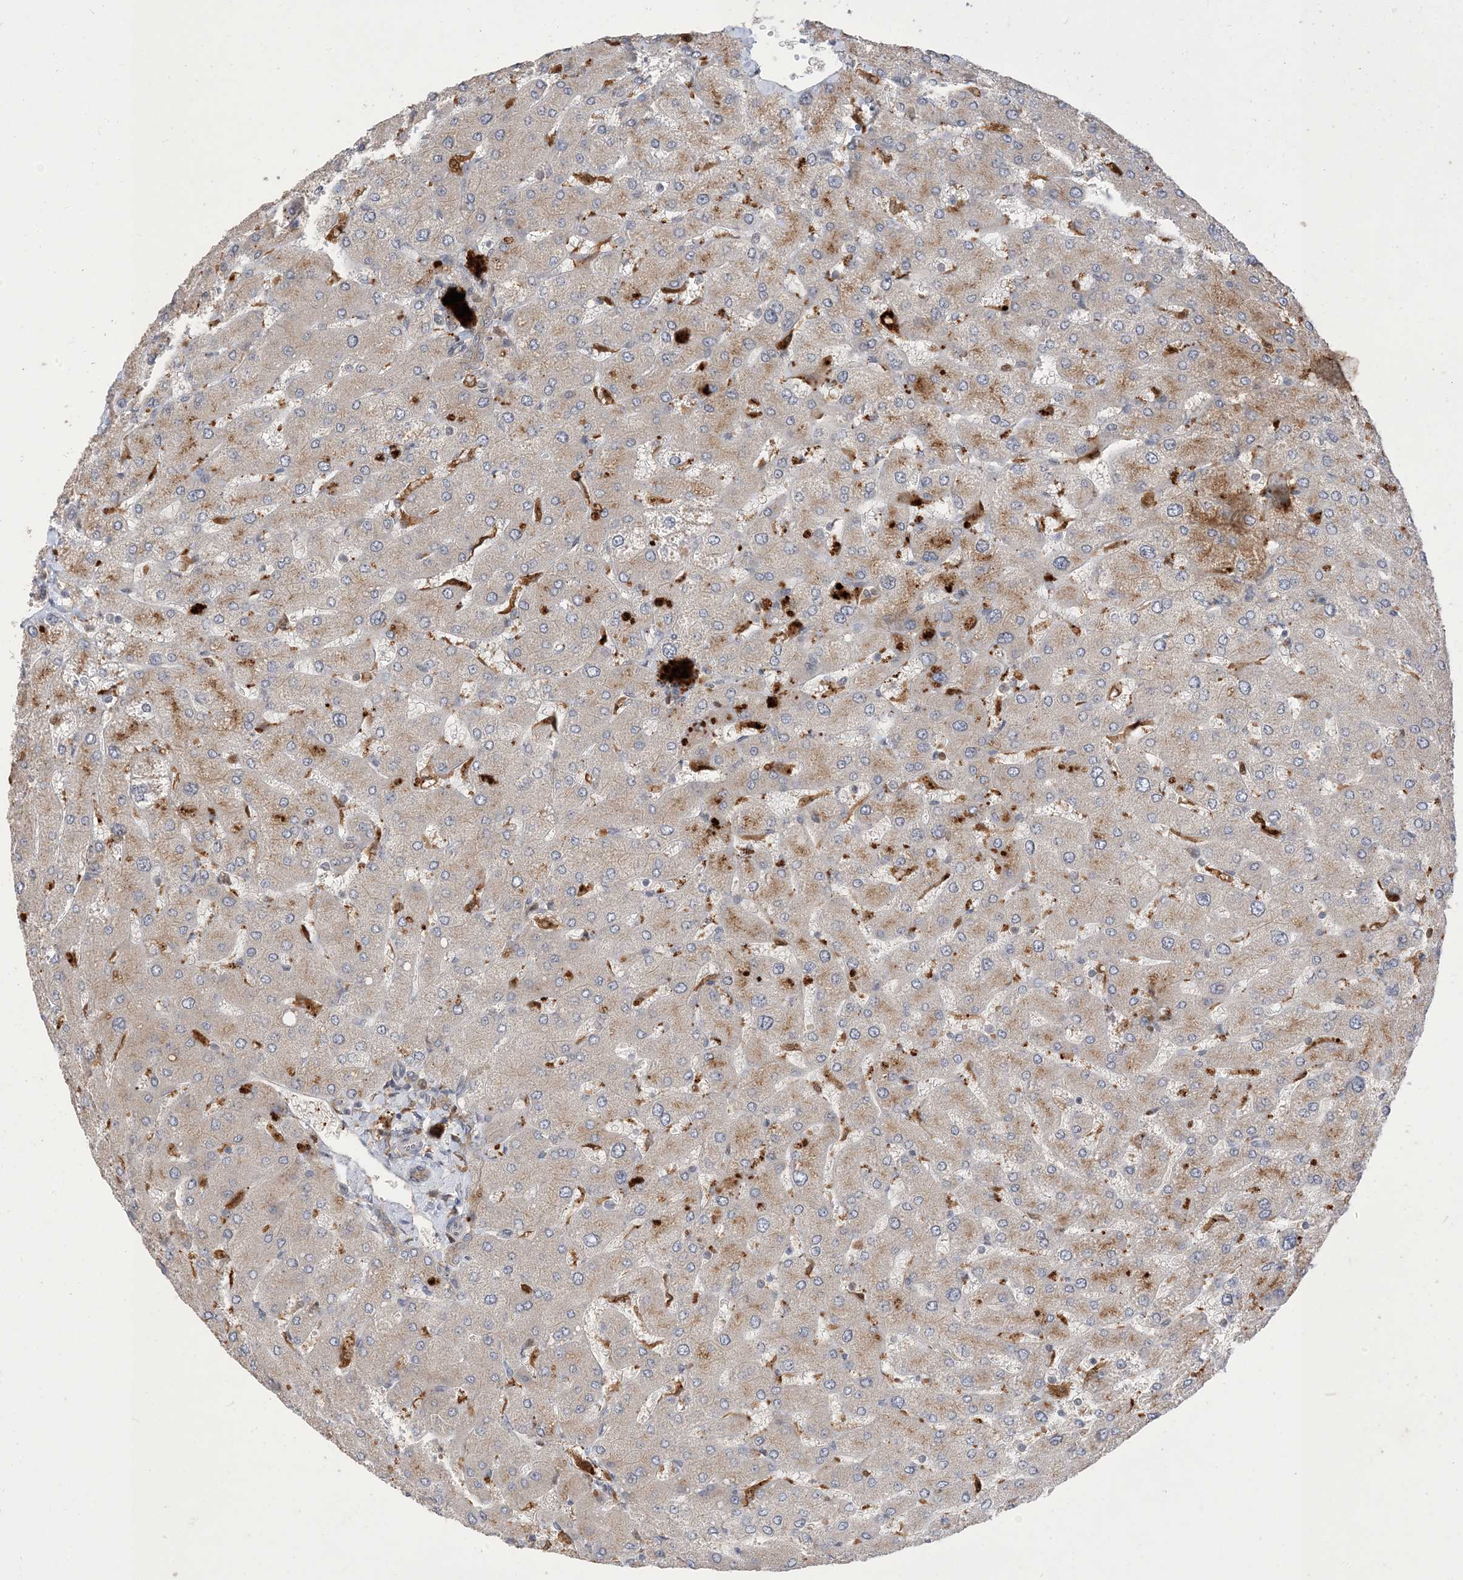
{"staining": {"intensity": "weak", "quantity": "25%-75%", "location": "cytoplasmic/membranous"}, "tissue": "liver", "cell_type": "Cholangiocytes", "image_type": "normal", "snomed": [{"axis": "morphology", "description": "Normal tissue, NOS"}, {"axis": "topography", "description": "Liver"}], "caption": "DAB (3,3'-diaminobenzidine) immunohistochemical staining of benign liver displays weak cytoplasmic/membranous protein staining in about 25%-75% of cholangiocytes.", "gene": "NAGK", "patient": {"sex": "male", "age": 55}}